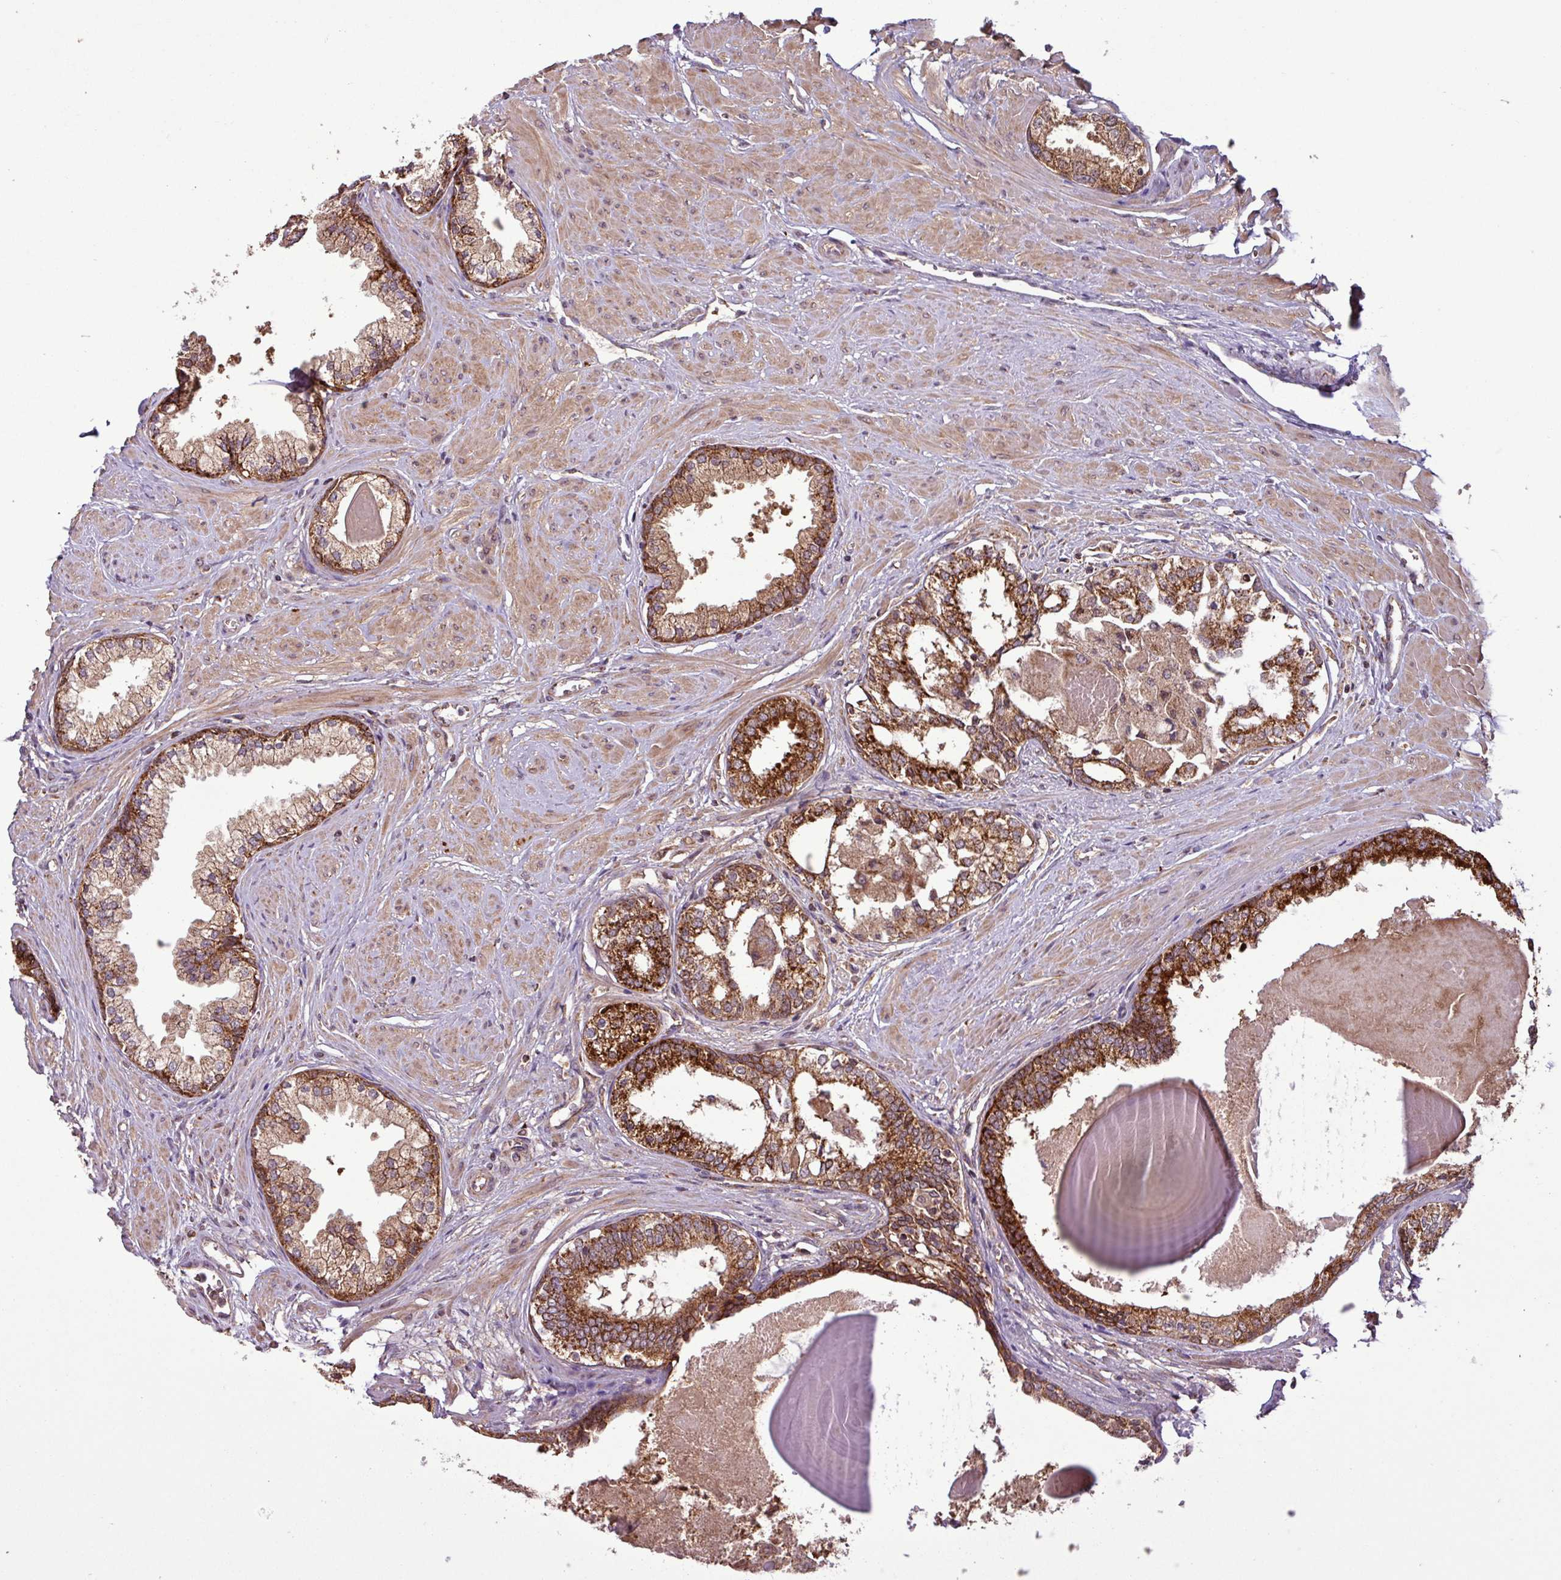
{"staining": {"intensity": "strong", "quantity": ">75%", "location": "cytoplasmic/membranous"}, "tissue": "prostate", "cell_type": "Glandular cells", "image_type": "normal", "snomed": [{"axis": "morphology", "description": "Normal tissue, NOS"}, {"axis": "topography", "description": "Prostate"}], "caption": "Immunohistochemical staining of benign prostate reveals strong cytoplasmic/membranous protein expression in approximately >75% of glandular cells.", "gene": "MCTP2", "patient": {"sex": "male", "age": 57}}